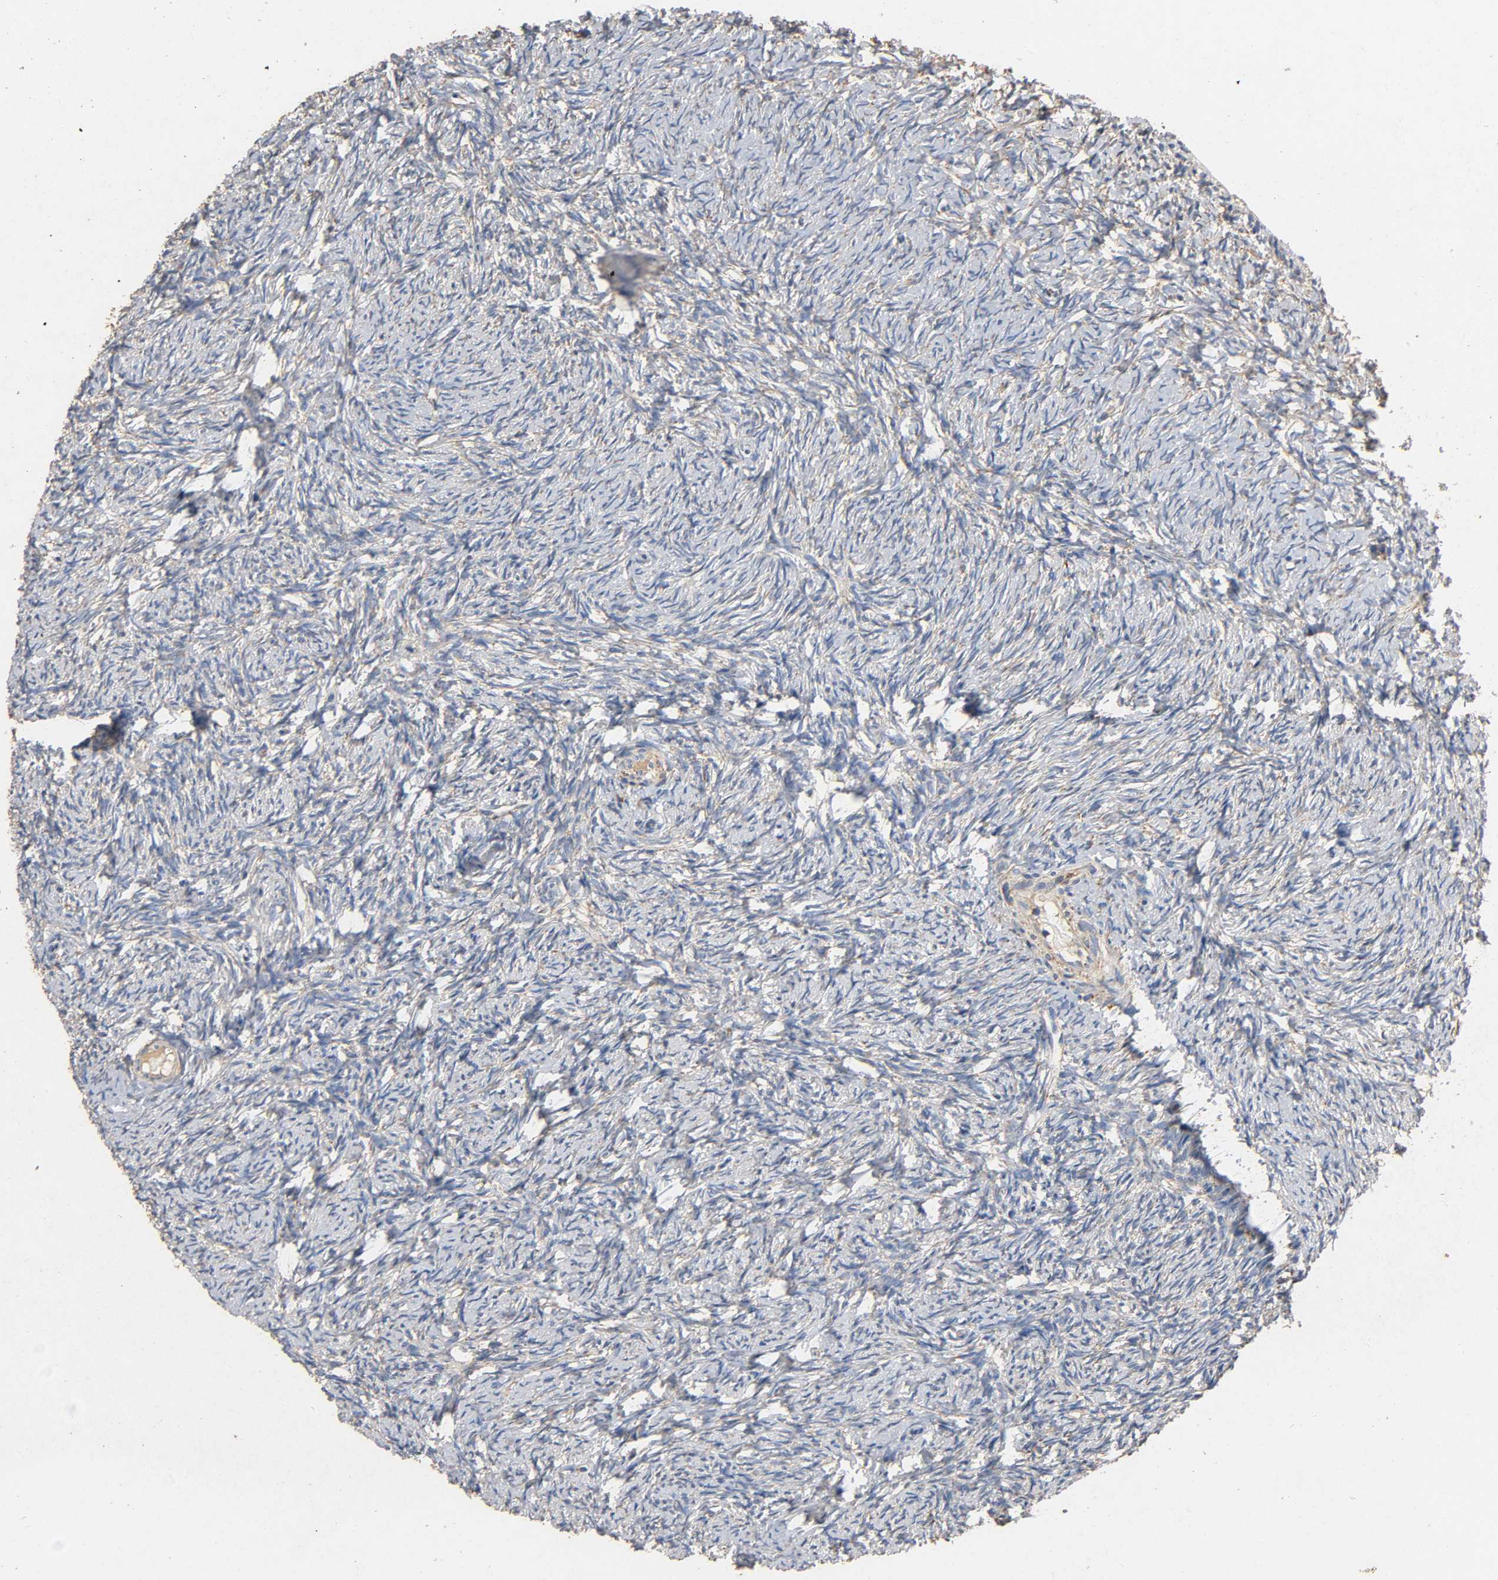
{"staining": {"intensity": "negative", "quantity": "none", "location": "none"}, "tissue": "ovary", "cell_type": "Follicle cells", "image_type": "normal", "snomed": [{"axis": "morphology", "description": "Normal tissue, NOS"}, {"axis": "topography", "description": "Ovary"}], "caption": "Immunohistochemistry of unremarkable ovary displays no staining in follicle cells. Nuclei are stained in blue.", "gene": "NDUFS3", "patient": {"sex": "female", "age": 60}}